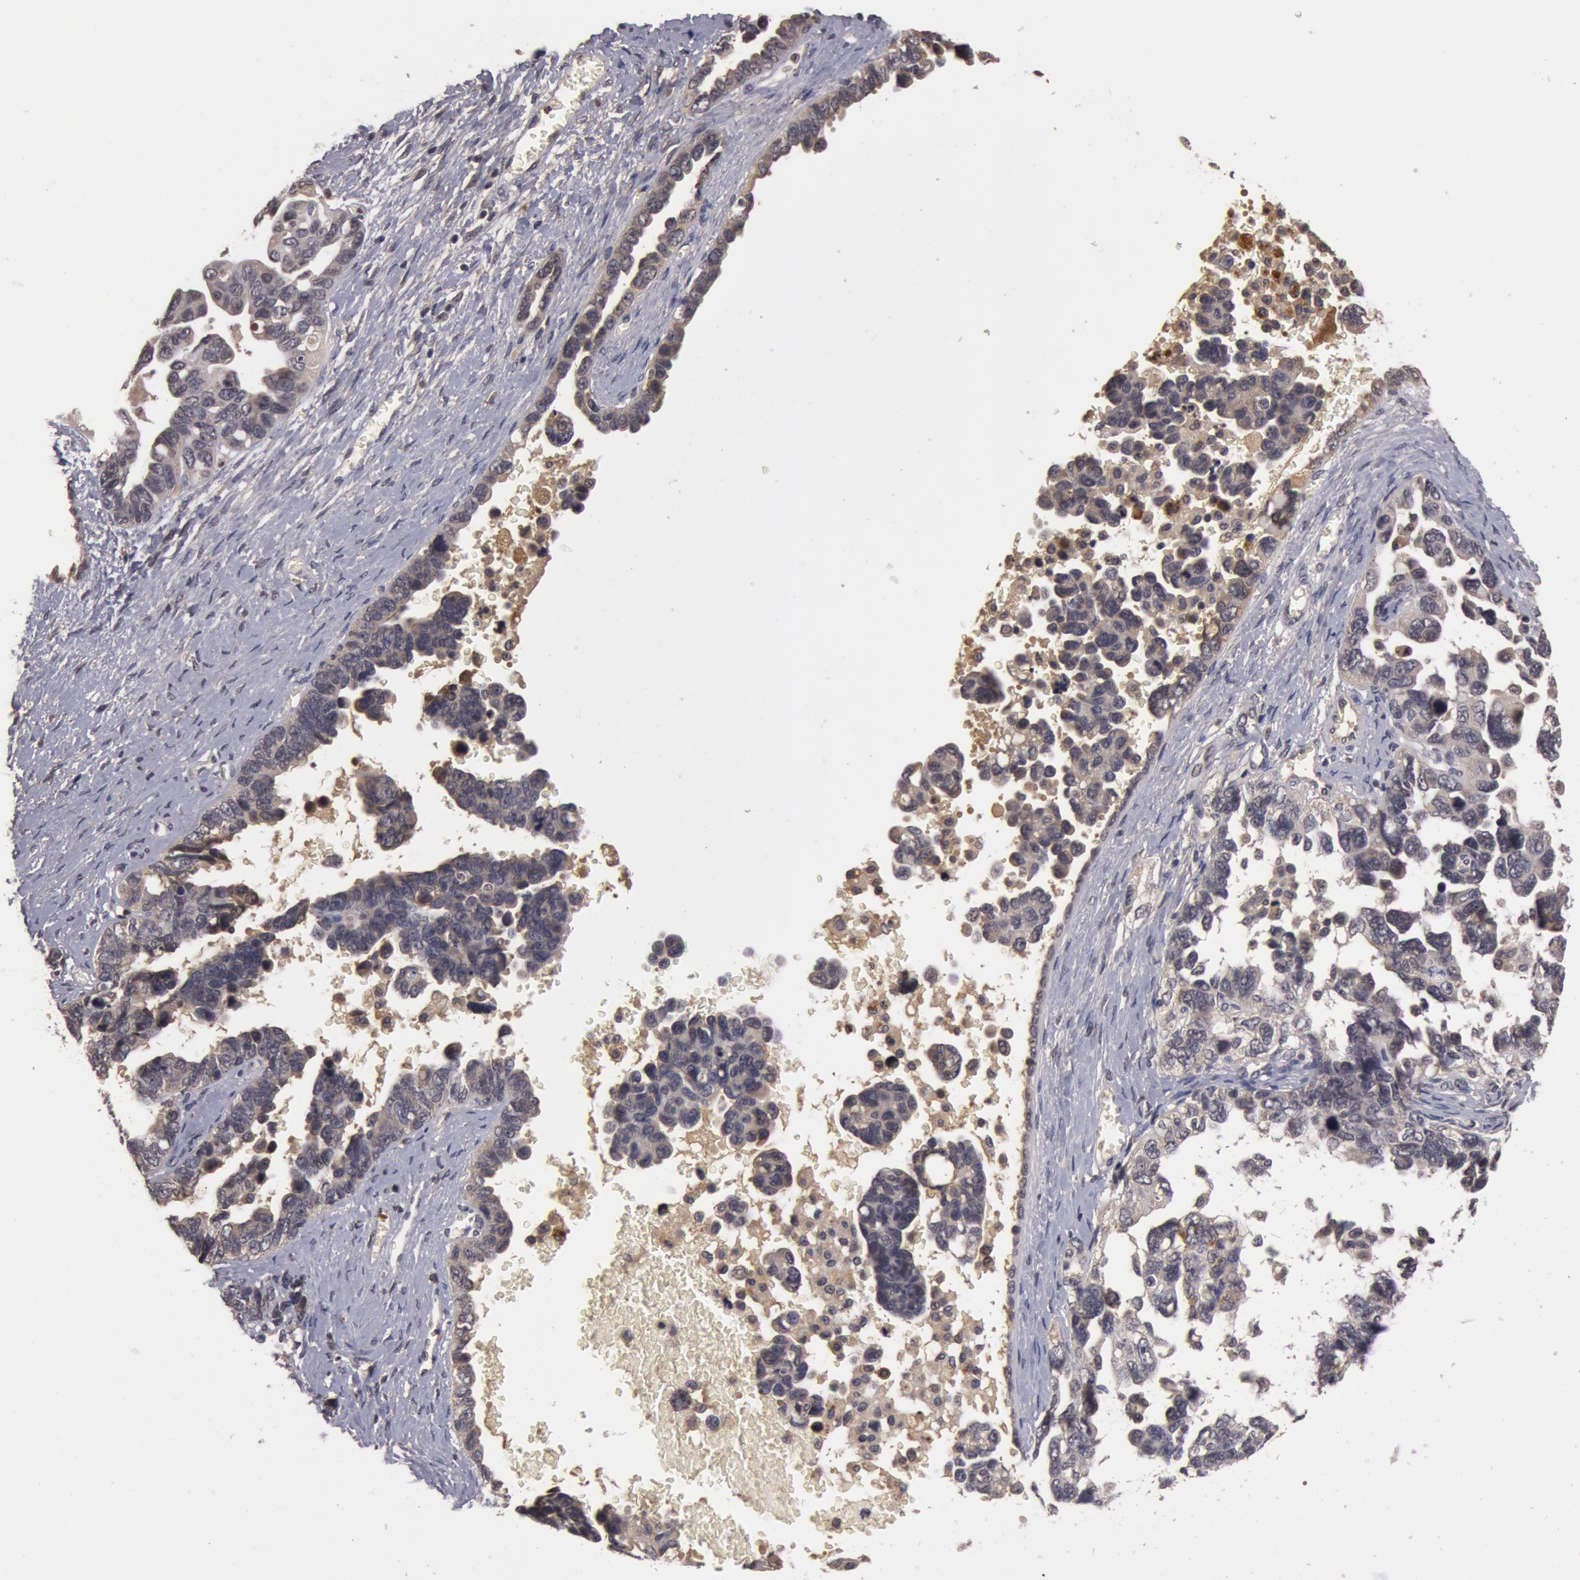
{"staining": {"intensity": "weak", "quantity": ">75%", "location": "cytoplasmic/membranous"}, "tissue": "ovarian cancer", "cell_type": "Tumor cells", "image_type": "cancer", "snomed": [{"axis": "morphology", "description": "Cystadenocarcinoma, serous, NOS"}, {"axis": "topography", "description": "Ovary"}], "caption": "Immunohistochemical staining of ovarian cancer (serous cystadenocarcinoma) shows low levels of weak cytoplasmic/membranous expression in about >75% of tumor cells.", "gene": "BCHE", "patient": {"sex": "female", "age": 69}}